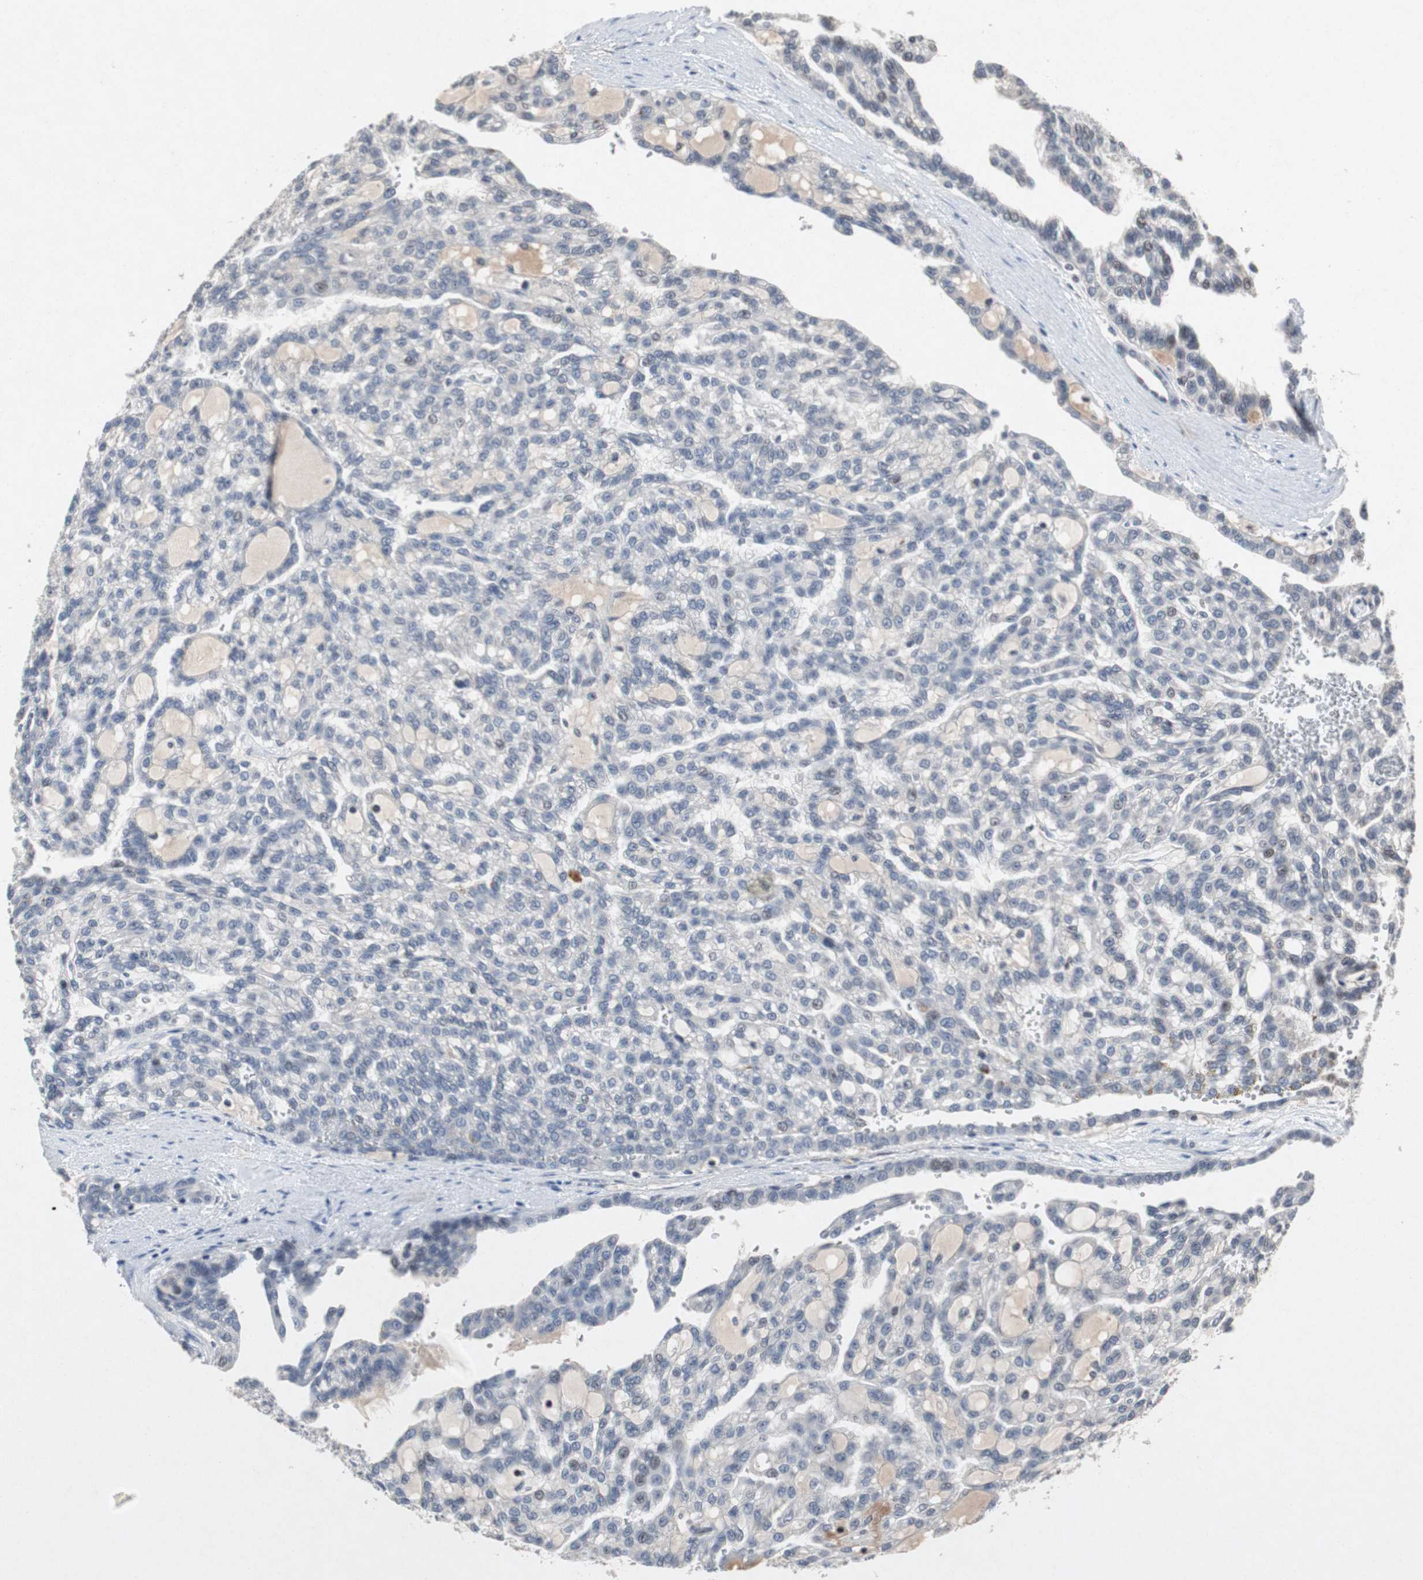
{"staining": {"intensity": "weak", "quantity": "<25%", "location": "nuclear"}, "tissue": "renal cancer", "cell_type": "Tumor cells", "image_type": "cancer", "snomed": [{"axis": "morphology", "description": "Adenocarcinoma, NOS"}, {"axis": "topography", "description": "Kidney"}], "caption": "A high-resolution micrograph shows IHC staining of renal adenocarcinoma, which demonstrates no significant expression in tumor cells. Nuclei are stained in blue.", "gene": "TP63", "patient": {"sex": "male", "age": 63}}